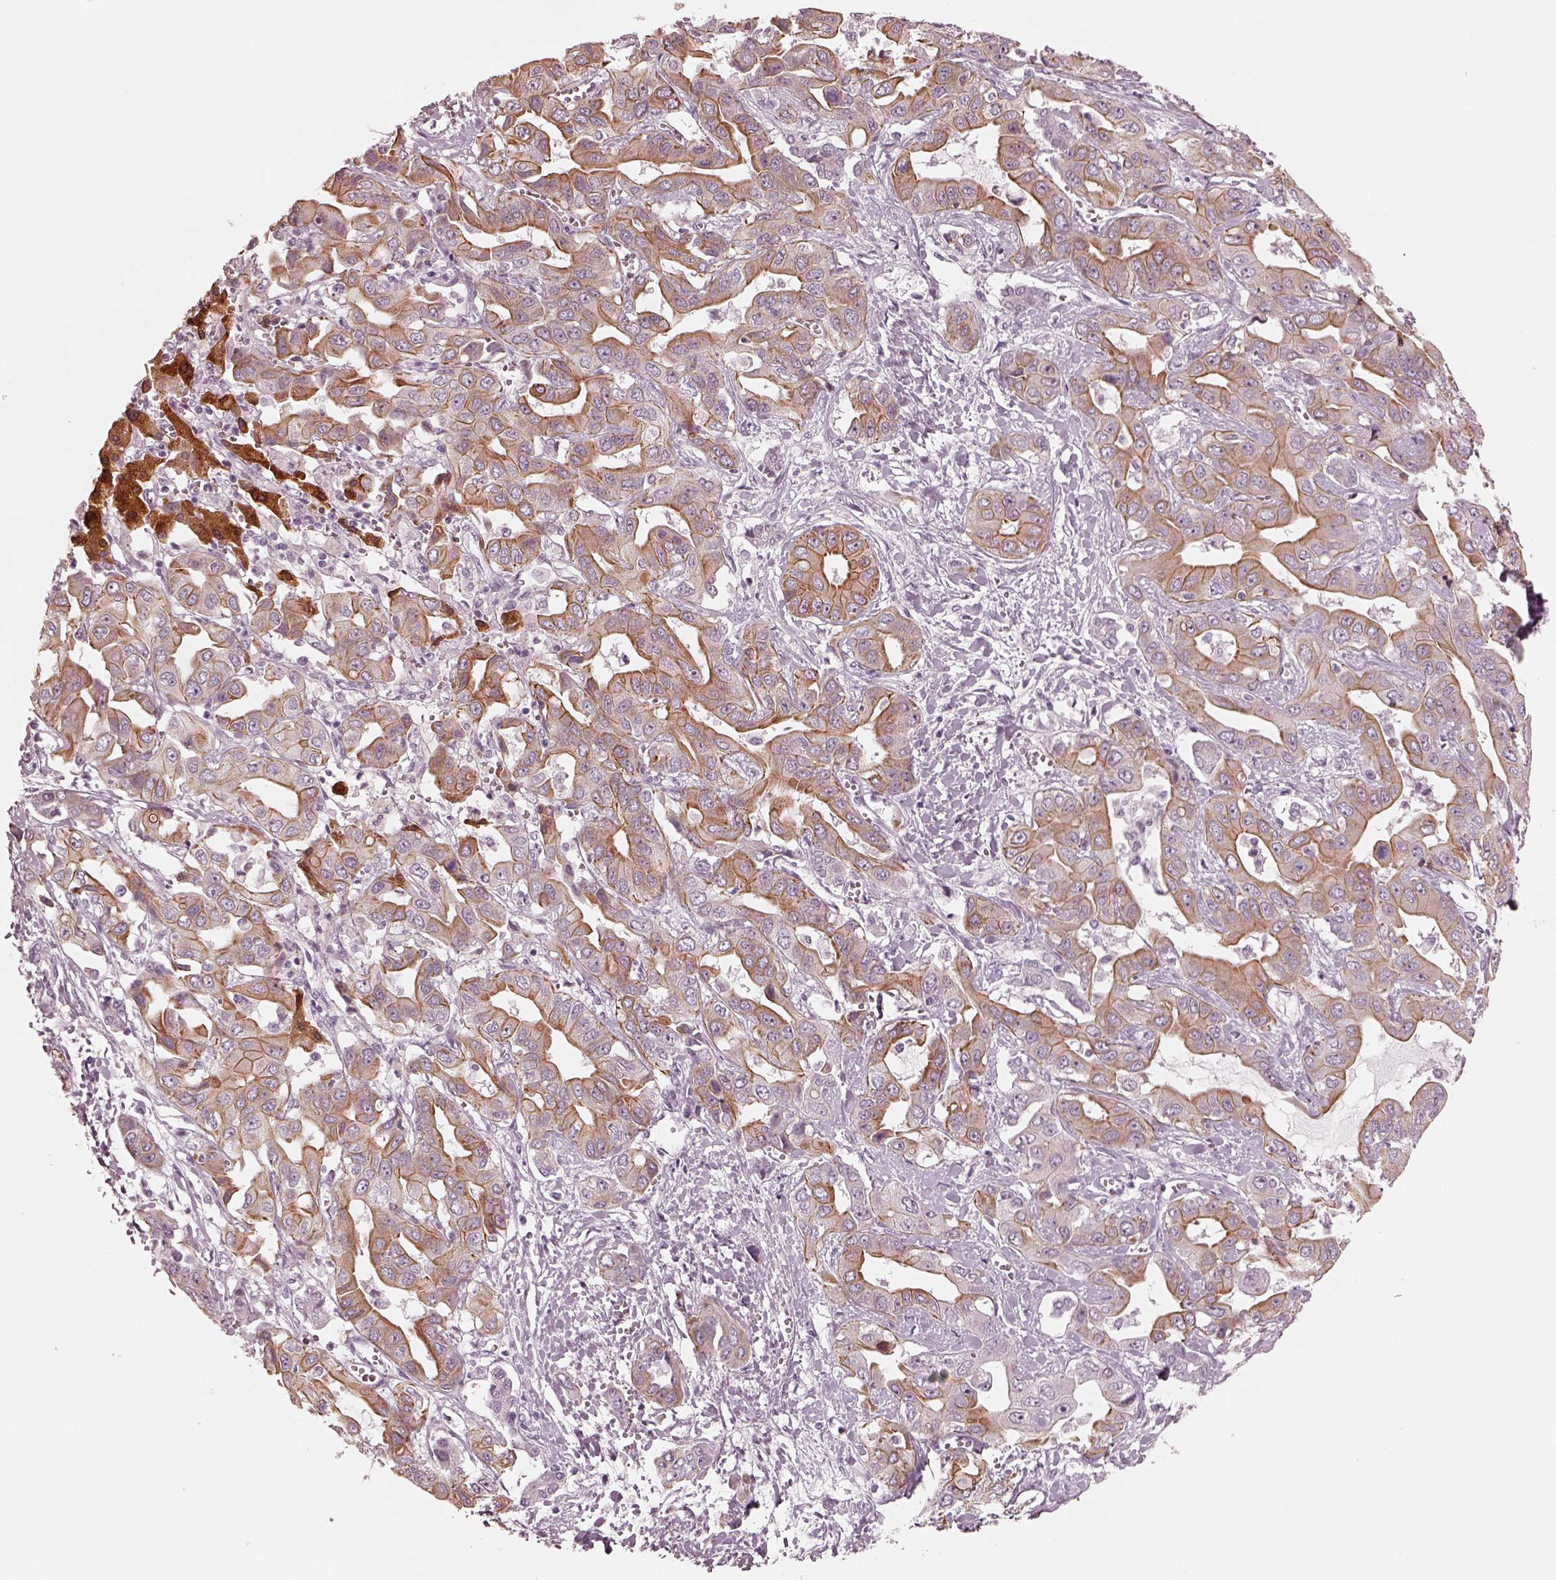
{"staining": {"intensity": "moderate", "quantity": ">75%", "location": "cytoplasmic/membranous"}, "tissue": "liver cancer", "cell_type": "Tumor cells", "image_type": "cancer", "snomed": [{"axis": "morphology", "description": "Cholangiocarcinoma"}, {"axis": "topography", "description": "Liver"}], "caption": "Liver cancer (cholangiocarcinoma) was stained to show a protein in brown. There is medium levels of moderate cytoplasmic/membranous expression in about >75% of tumor cells. Nuclei are stained in blue.", "gene": "PON3", "patient": {"sex": "female", "age": 52}}